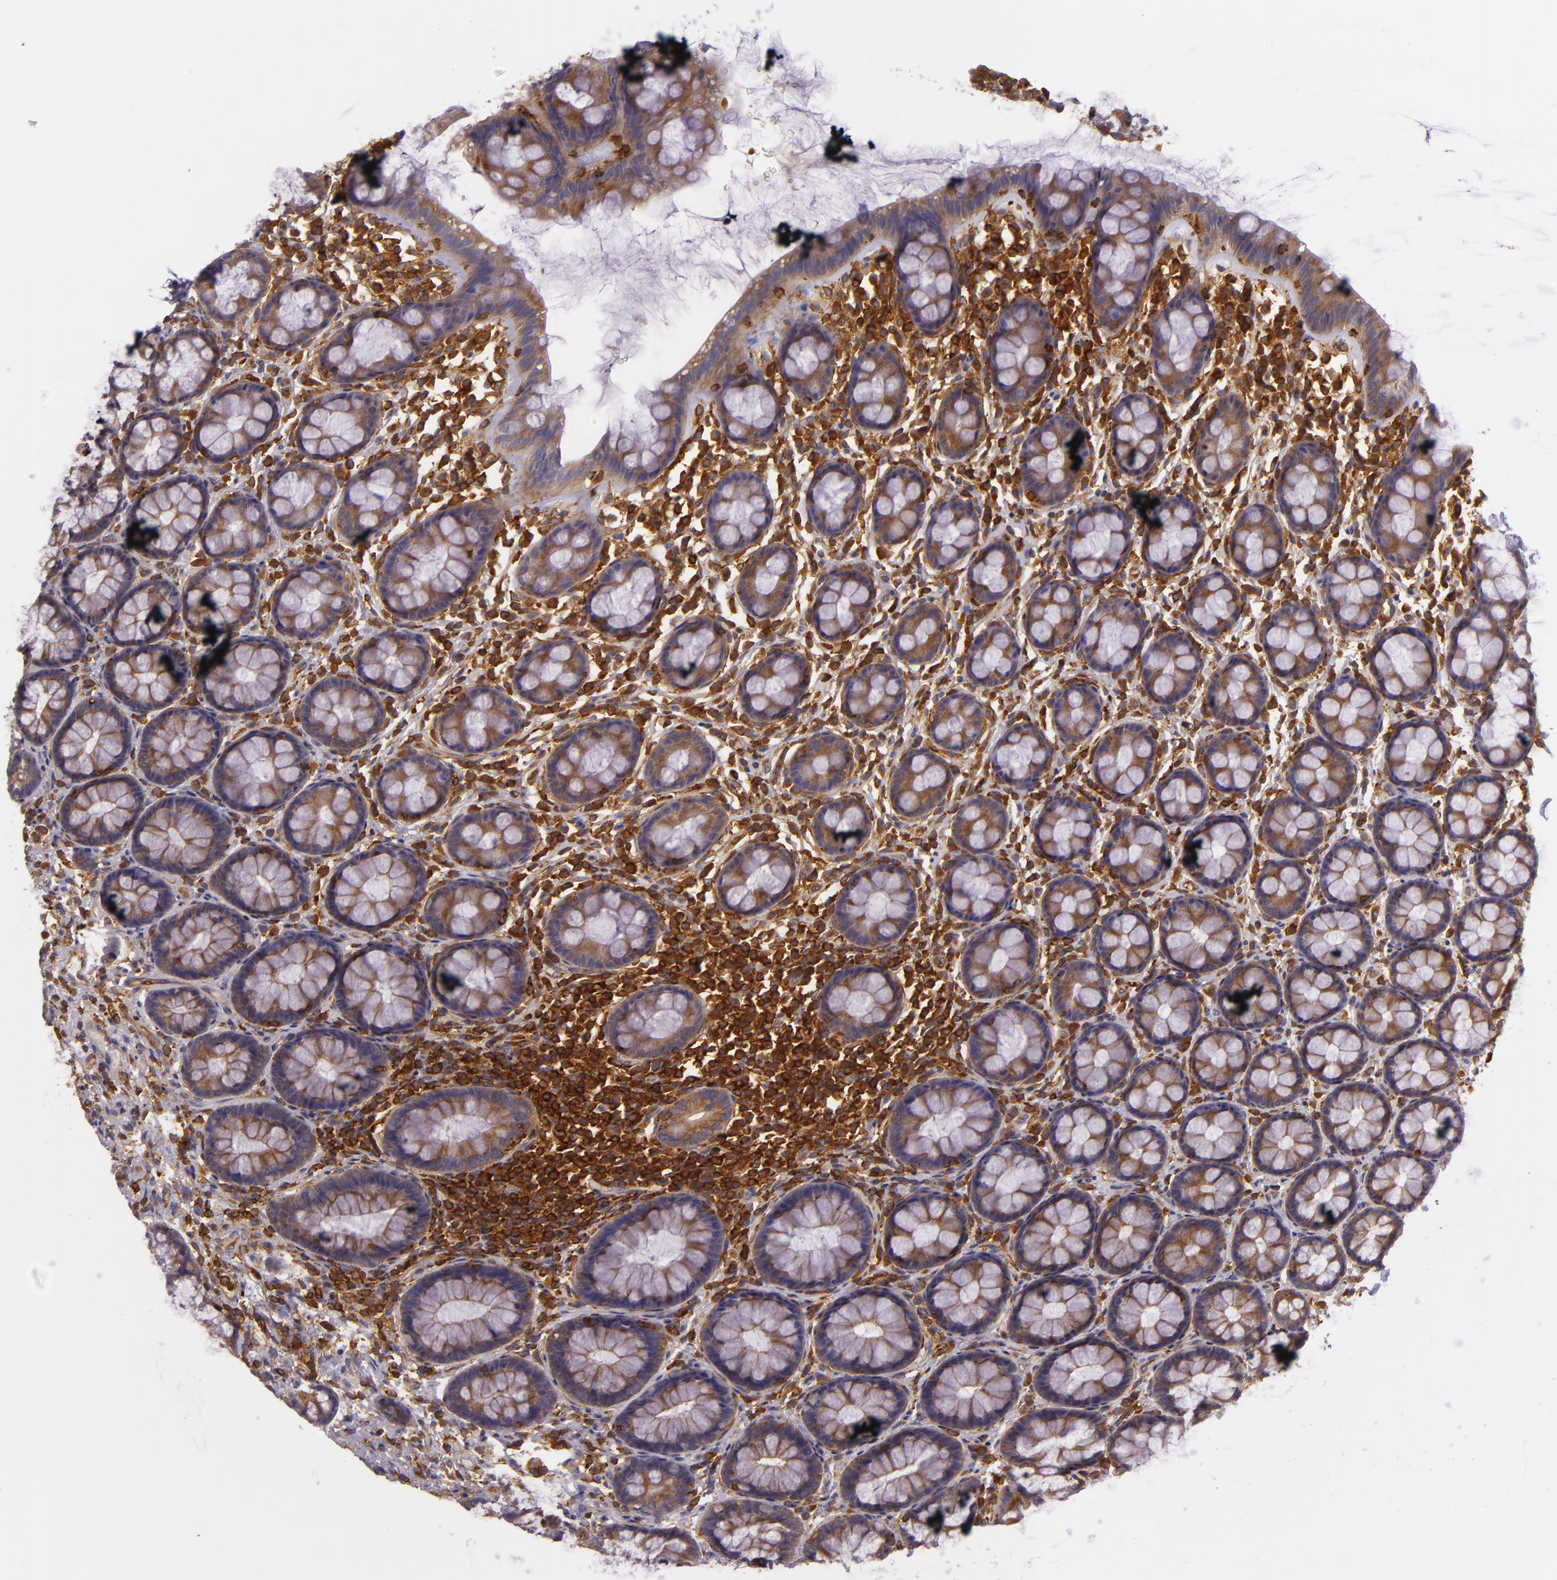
{"staining": {"intensity": "moderate", "quantity": ">75%", "location": "cytoplasmic/membranous"}, "tissue": "rectum", "cell_type": "Glandular cells", "image_type": "normal", "snomed": [{"axis": "morphology", "description": "Normal tissue, NOS"}, {"axis": "topography", "description": "Rectum"}], "caption": "A histopathology image of rectum stained for a protein shows moderate cytoplasmic/membranous brown staining in glandular cells.", "gene": "TLN1", "patient": {"sex": "male", "age": 92}}